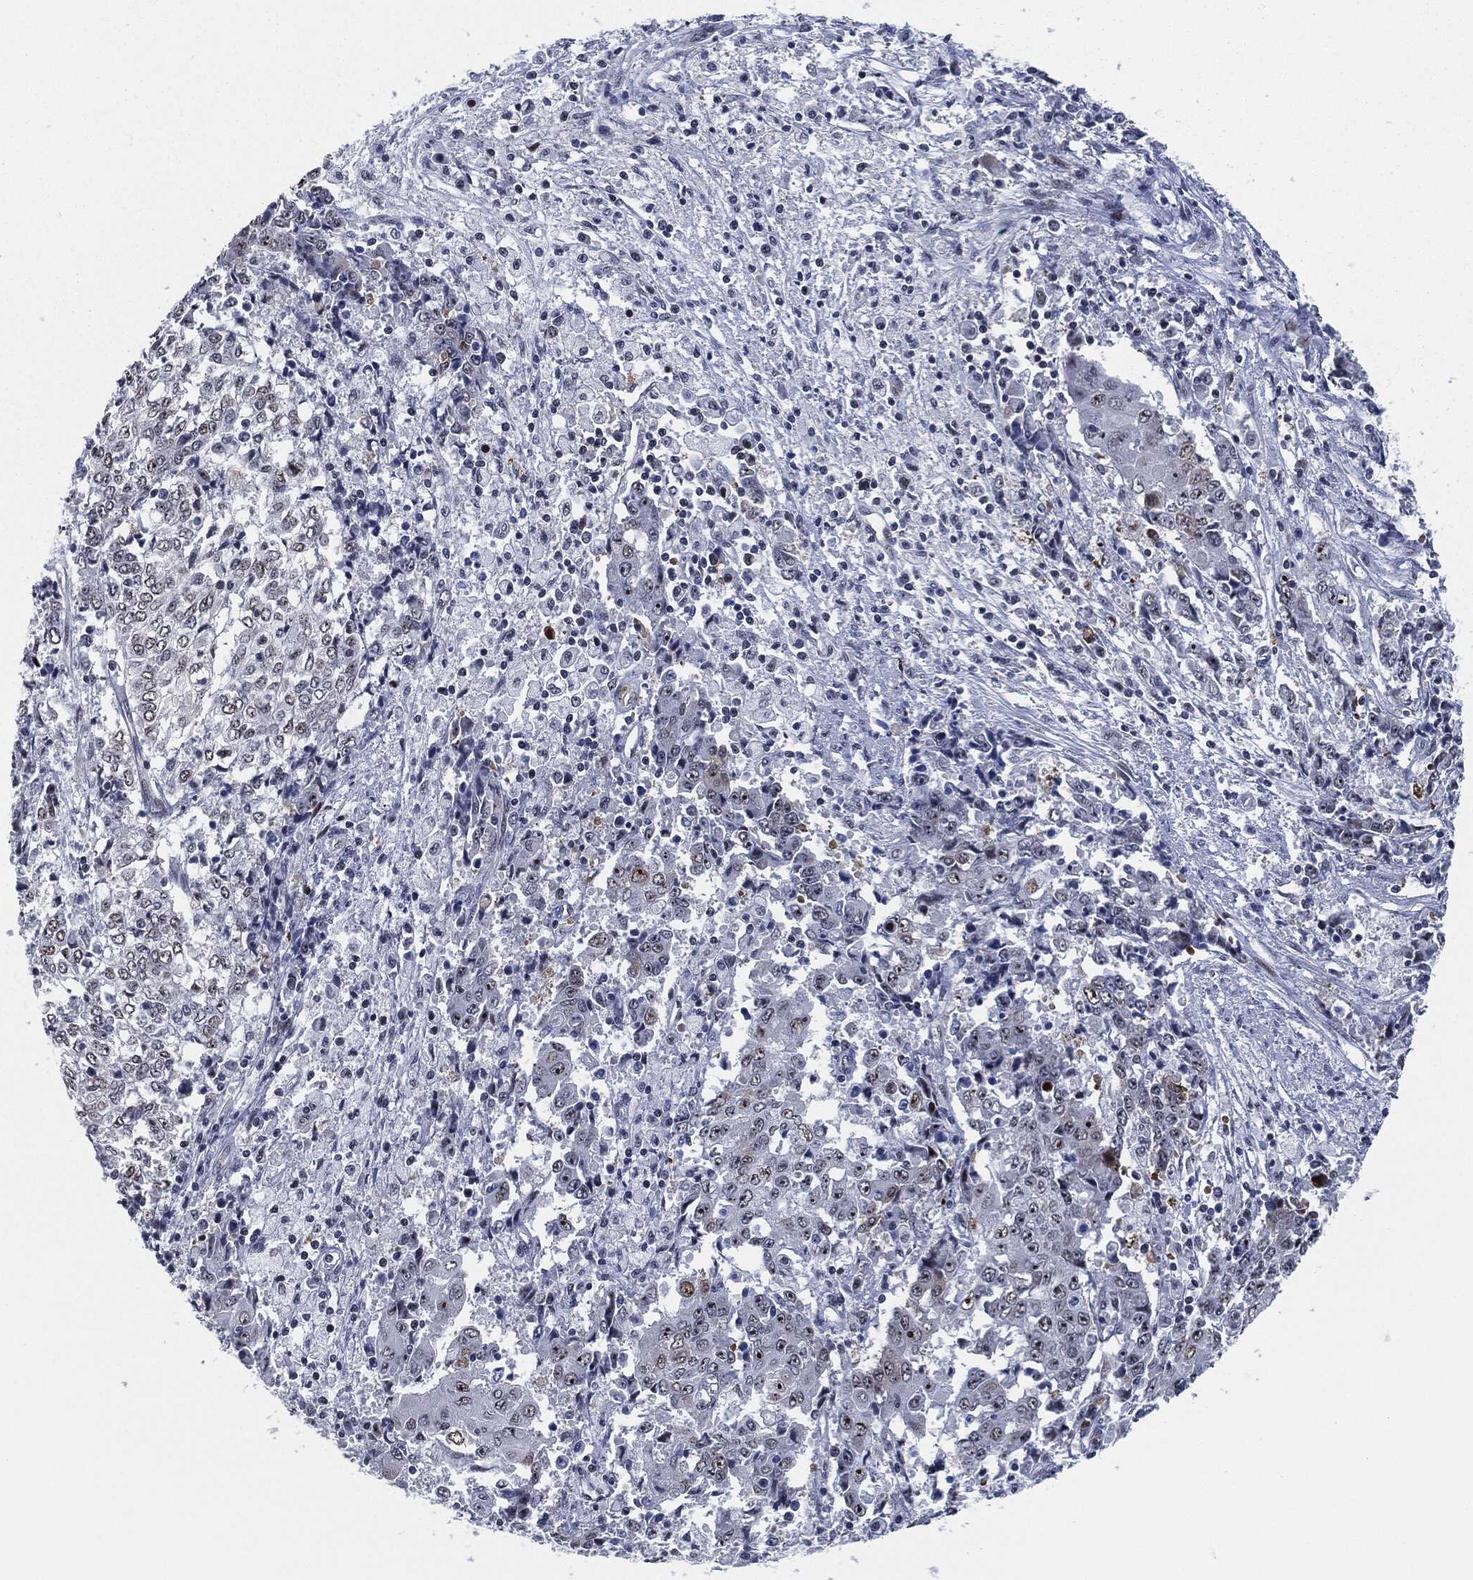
{"staining": {"intensity": "strong", "quantity": "<25%", "location": "nuclear"}, "tissue": "ovarian cancer", "cell_type": "Tumor cells", "image_type": "cancer", "snomed": [{"axis": "morphology", "description": "Carcinoma, endometroid"}, {"axis": "topography", "description": "Ovary"}], "caption": "Immunohistochemical staining of ovarian endometroid carcinoma reveals medium levels of strong nuclear positivity in approximately <25% of tumor cells. (DAB IHC, brown staining for protein, blue staining for nuclei).", "gene": "AKT2", "patient": {"sex": "female", "age": 42}}